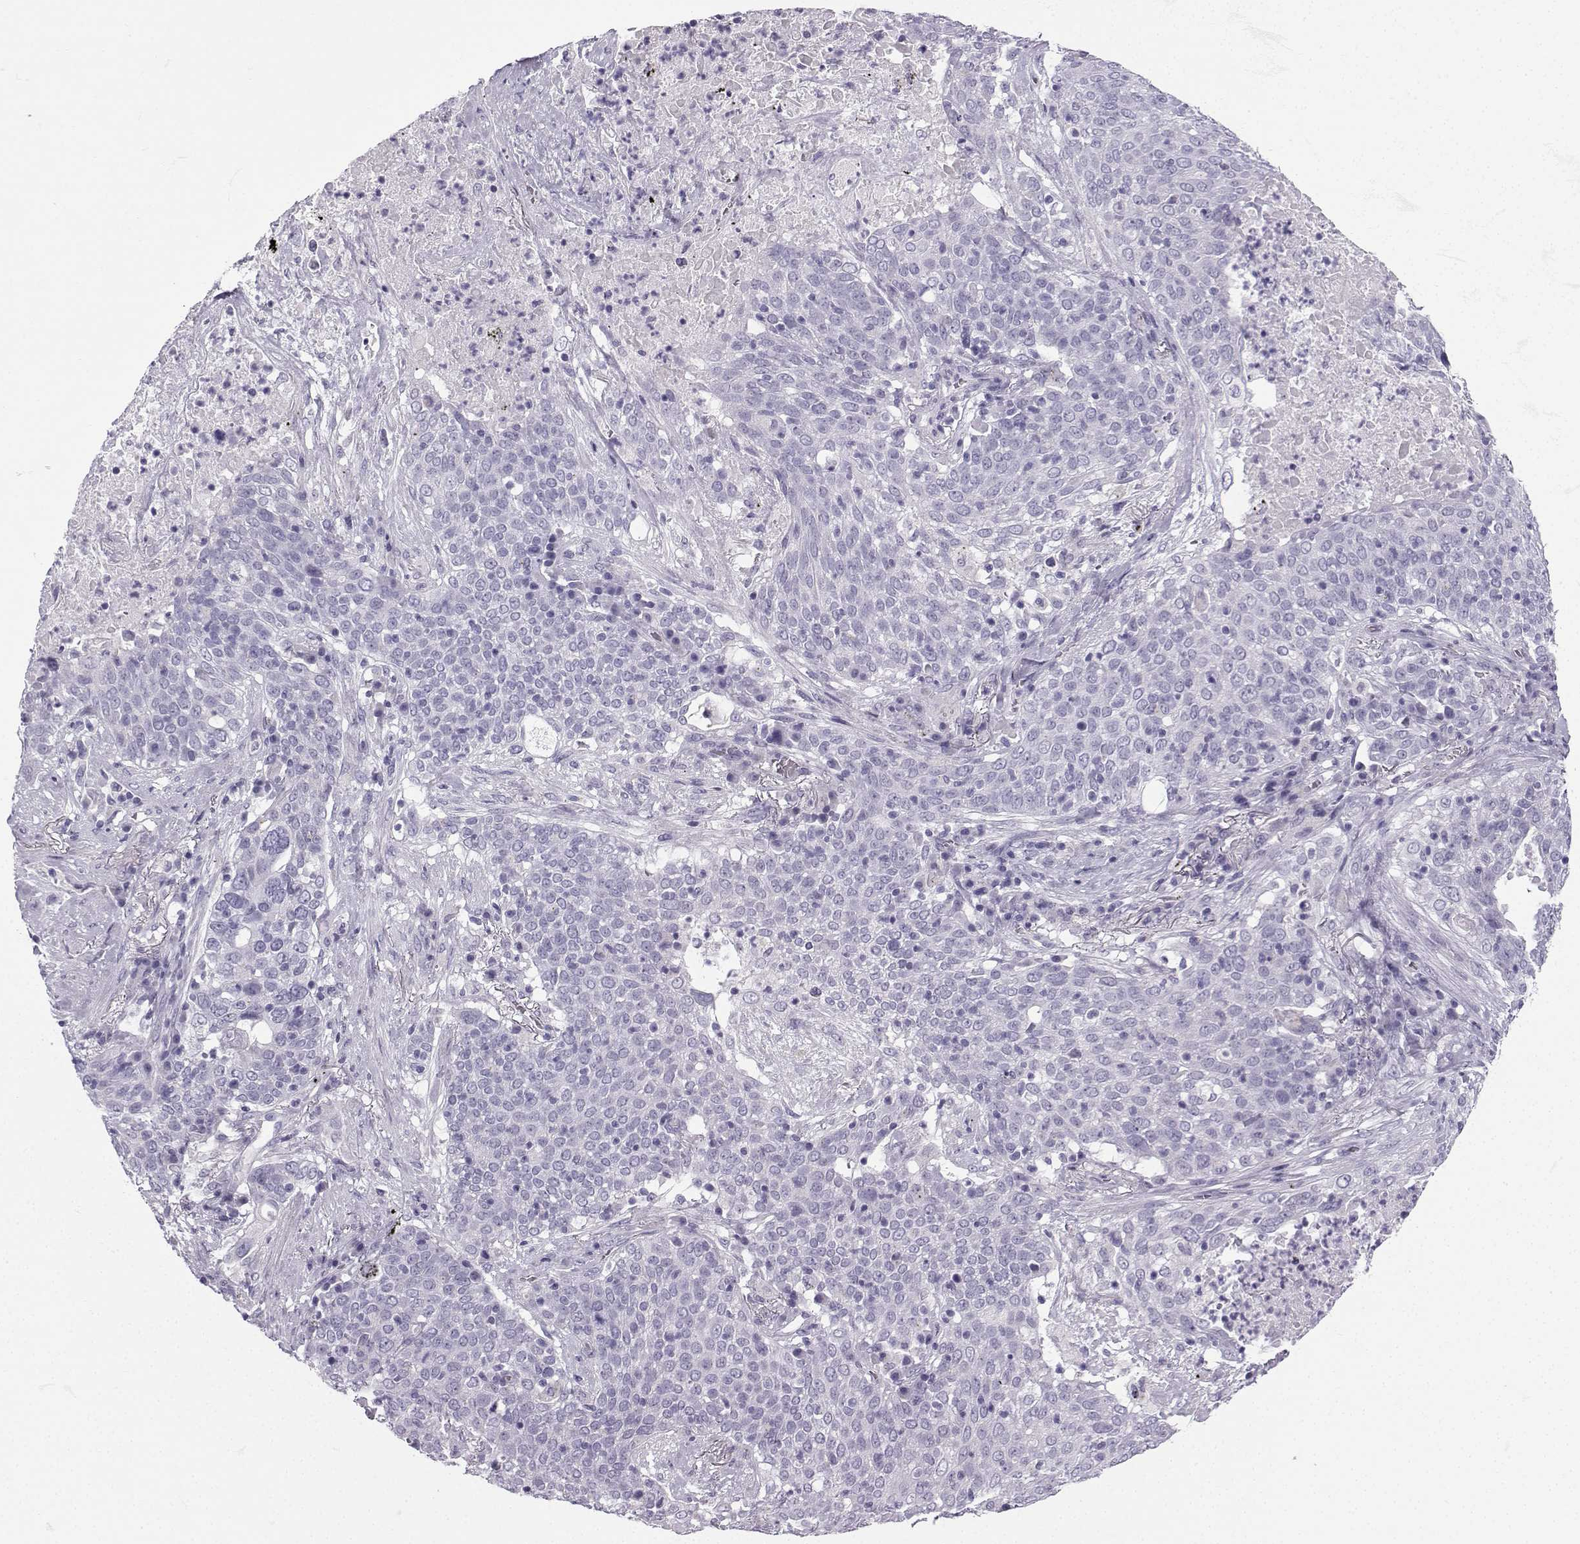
{"staining": {"intensity": "negative", "quantity": "none", "location": "none"}, "tissue": "lung cancer", "cell_type": "Tumor cells", "image_type": "cancer", "snomed": [{"axis": "morphology", "description": "Squamous cell carcinoma, NOS"}, {"axis": "topography", "description": "Lung"}], "caption": "A micrograph of human lung squamous cell carcinoma is negative for staining in tumor cells. (DAB IHC, high magnification).", "gene": "ZBTB8B", "patient": {"sex": "male", "age": 82}}